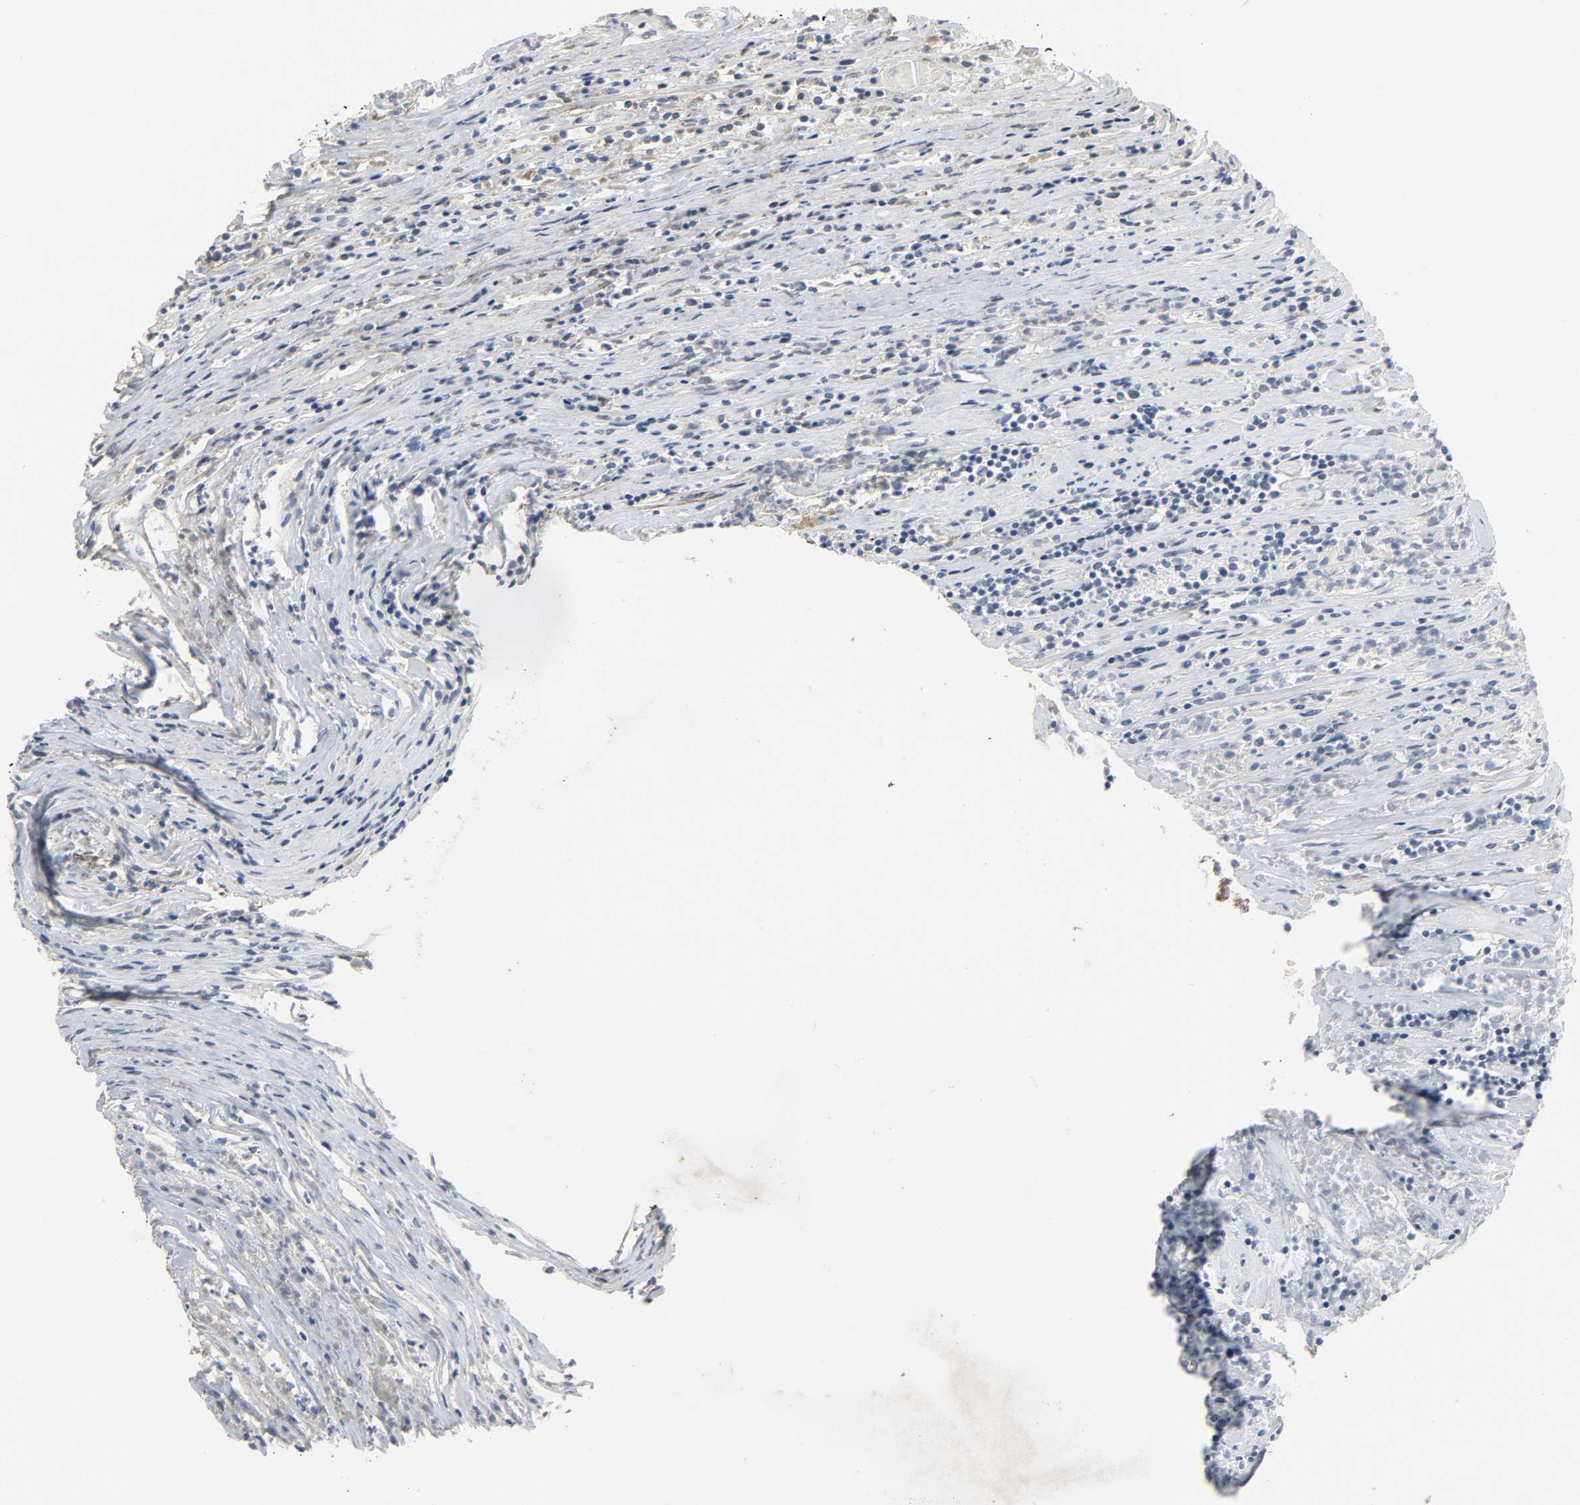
{"staining": {"intensity": "negative", "quantity": "none", "location": "none"}, "tissue": "lymphoma", "cell_type": "Tumor cells", "image_type": "cancer", "snomed": [{"axis": "morphology", "description": "Malignant lymphoma, non-Hodgkin's type, High grade"}, {"axis": "topography", "description": "Lymph node"}], "caption": "IHC of malignant lymphoma, non-Hodgkin's type (high-grade) shows no staining in tumor cells.", "gene": "FBLN5", "patient": {"sex": "female", "age": 73}}